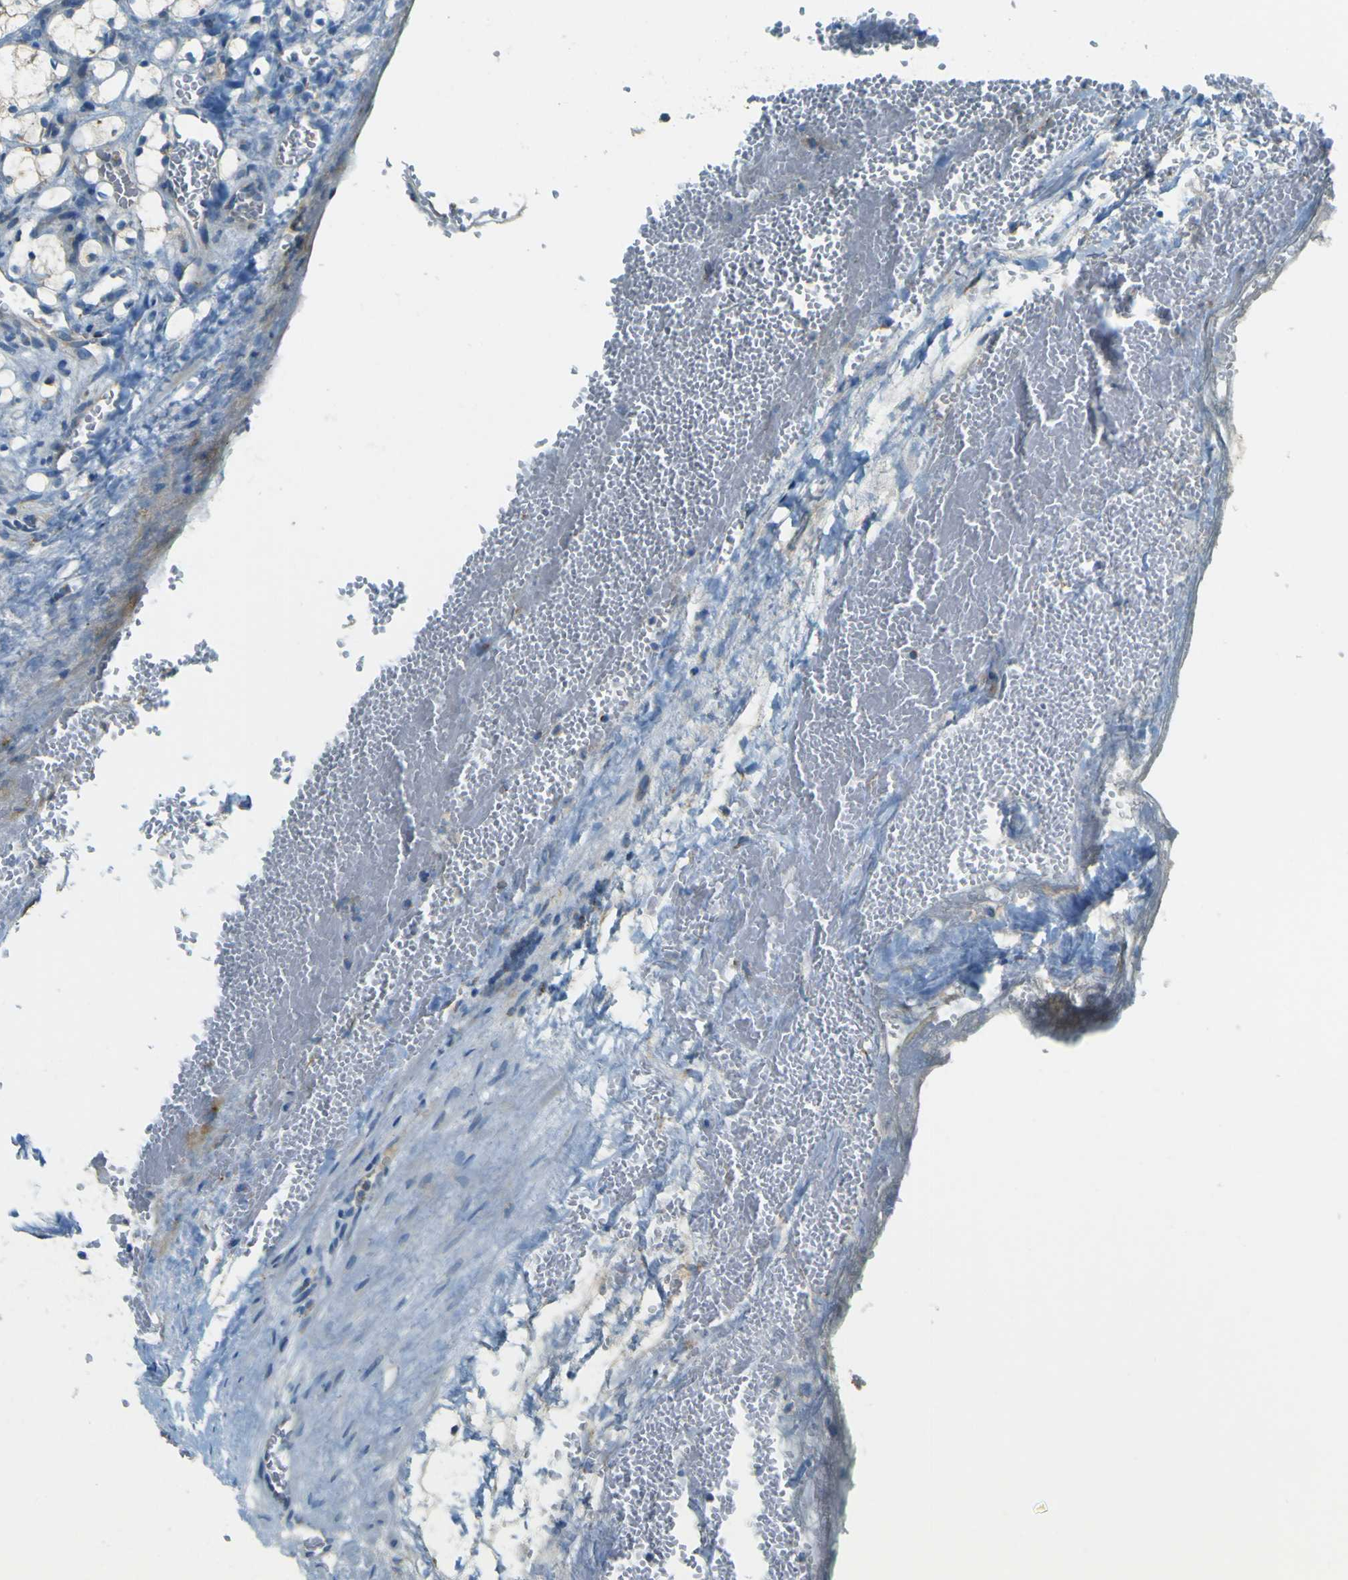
{"staining": {"intensity": "weak", "quantity": "25%-75%", "location": "cytoplasmic/membranous"}, "tissue": "renal cancer", "cell_type": "Tumor cells", "image_type": "cancer", "snomed": [{"axis": "morphology", "description": "Adenocarcinoma, NOS"}, {"axis": "topography", "description": "Kidney"}], "caption": "Protein expression analysis of renal cancer shows weak cytoplasmic/membranous positivity in approximately 25%-75% of tumor cells. The protein is shown in brown color, while the nuclei are stained blue.", "gene": "FKTN", "patient": {"sex": "female", "age": 69}}